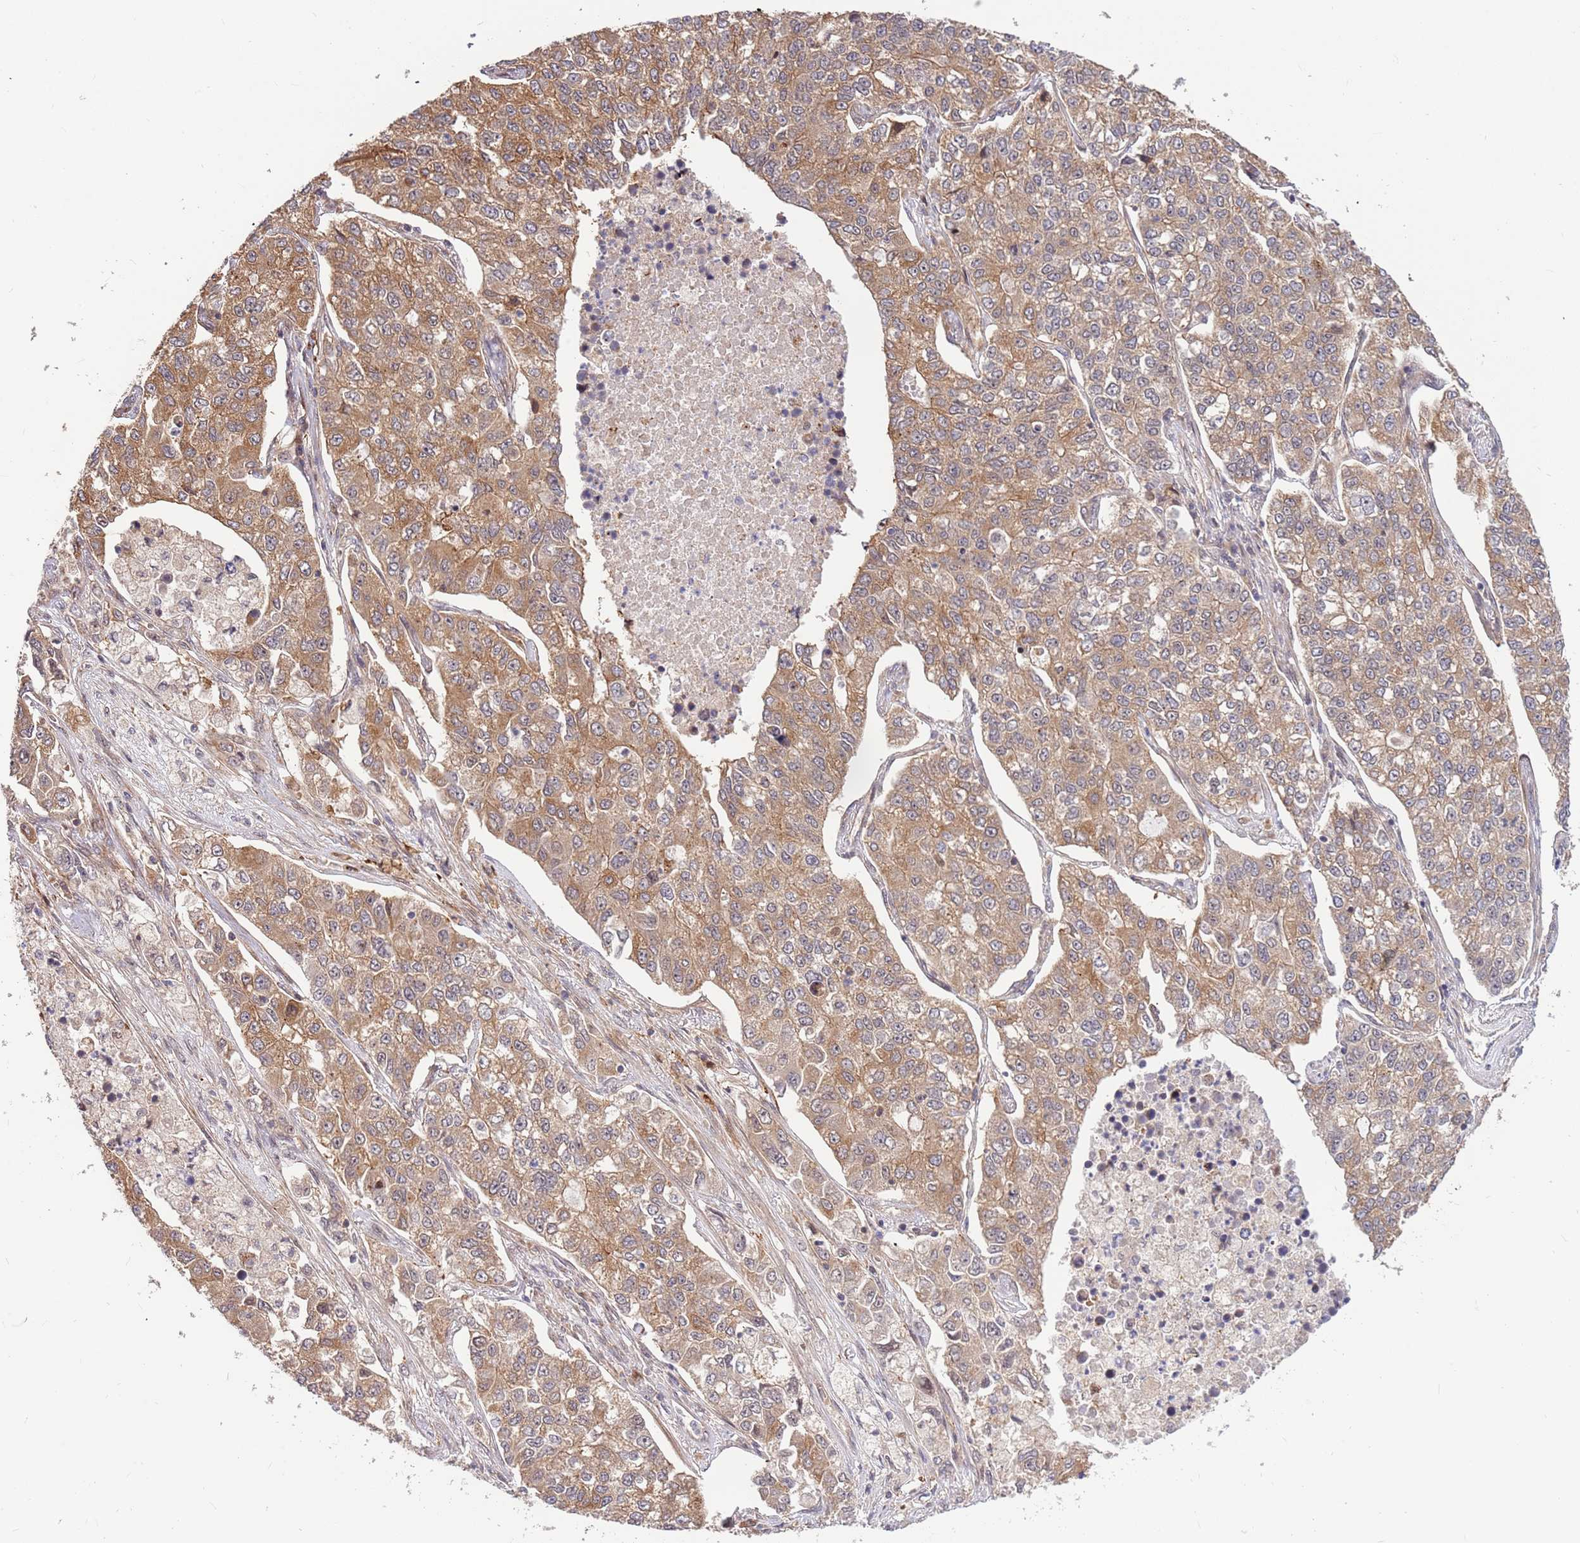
{"staining": {"intensity": "moderate", "quantity": ">75%", "location": "cytoplasmic/membranous"}, "tissue": "lung cancer", "cell_type": "Tumor cells", "image_type": "cancer", "snomed": [{"axis": "morphology", "description": "Adenocarcinoma, NOS"}, {"axis": "topography", "description": "Lung"}], "caption": "Brown immunohistochemical staining in adenocarcinoma (lung) displays moderate cytoplasmic/membranous expression in about >75% of tumor cells. Using DAB (brown) and hematoxylin (blue) stains, captured at high magnification using brightfield microscopy.", "gene": "HAUS3", "patient": {"sex": "male", "age": 49}}